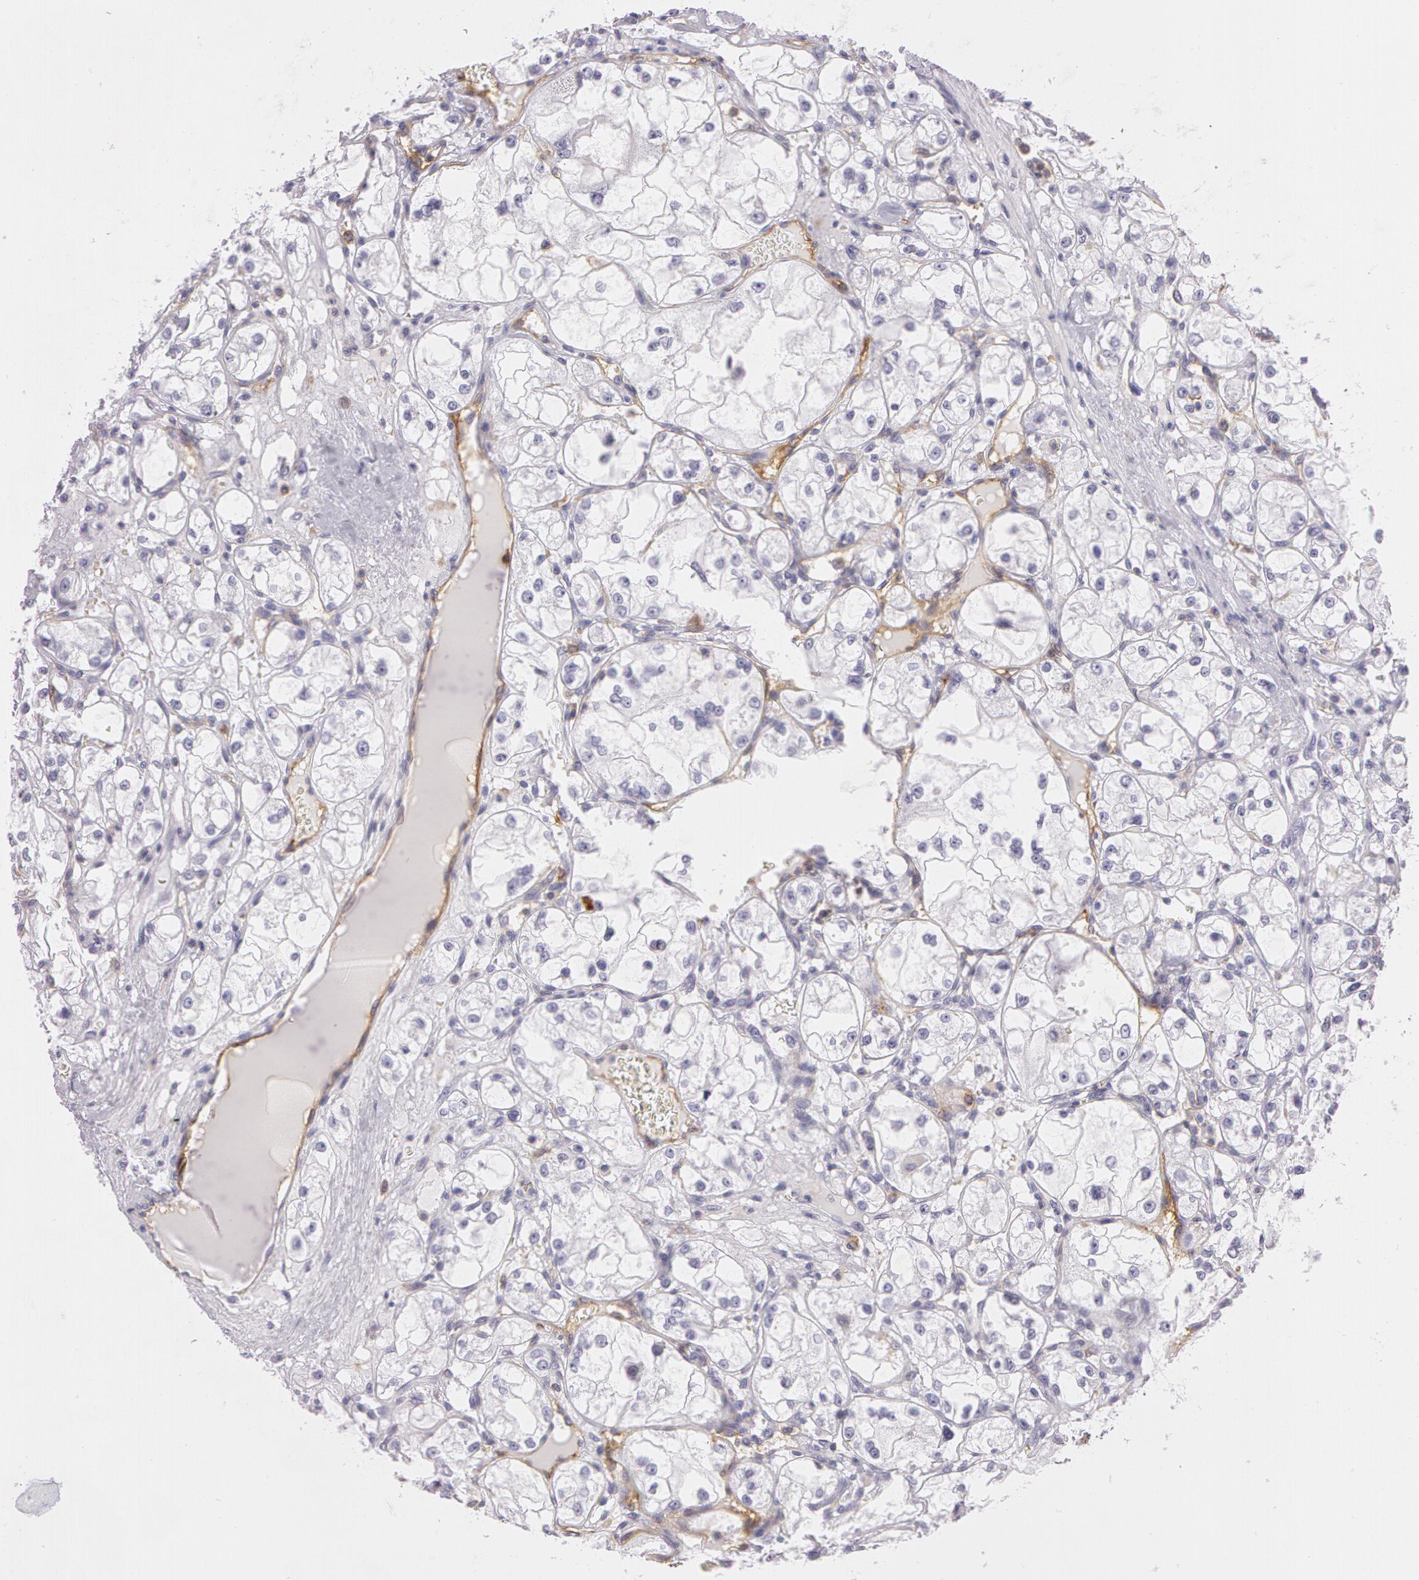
{"staining": {"intensity": "negative", "quantity": "none", "location": "none"}, "tissue": "renal cancer", "cell_type": "Tumor cells", "image_type": "cancer", "snomed": [{"axis": "morphology", "description": "Adenocarcinoma, NOS"}, {"axis": "topography", "description": "Kidney"}], "caption": "Tumor cells are negative for brown protein staining in renal cancer (adenocarcinoma). (Stains: DAB immunohistochemistry (IHC) with hematoxylin counter stain, Microscopy: brightfield microscopy at high magnification).", "gene": "LY75", "patient": {"sex": "male", "age": 61}}